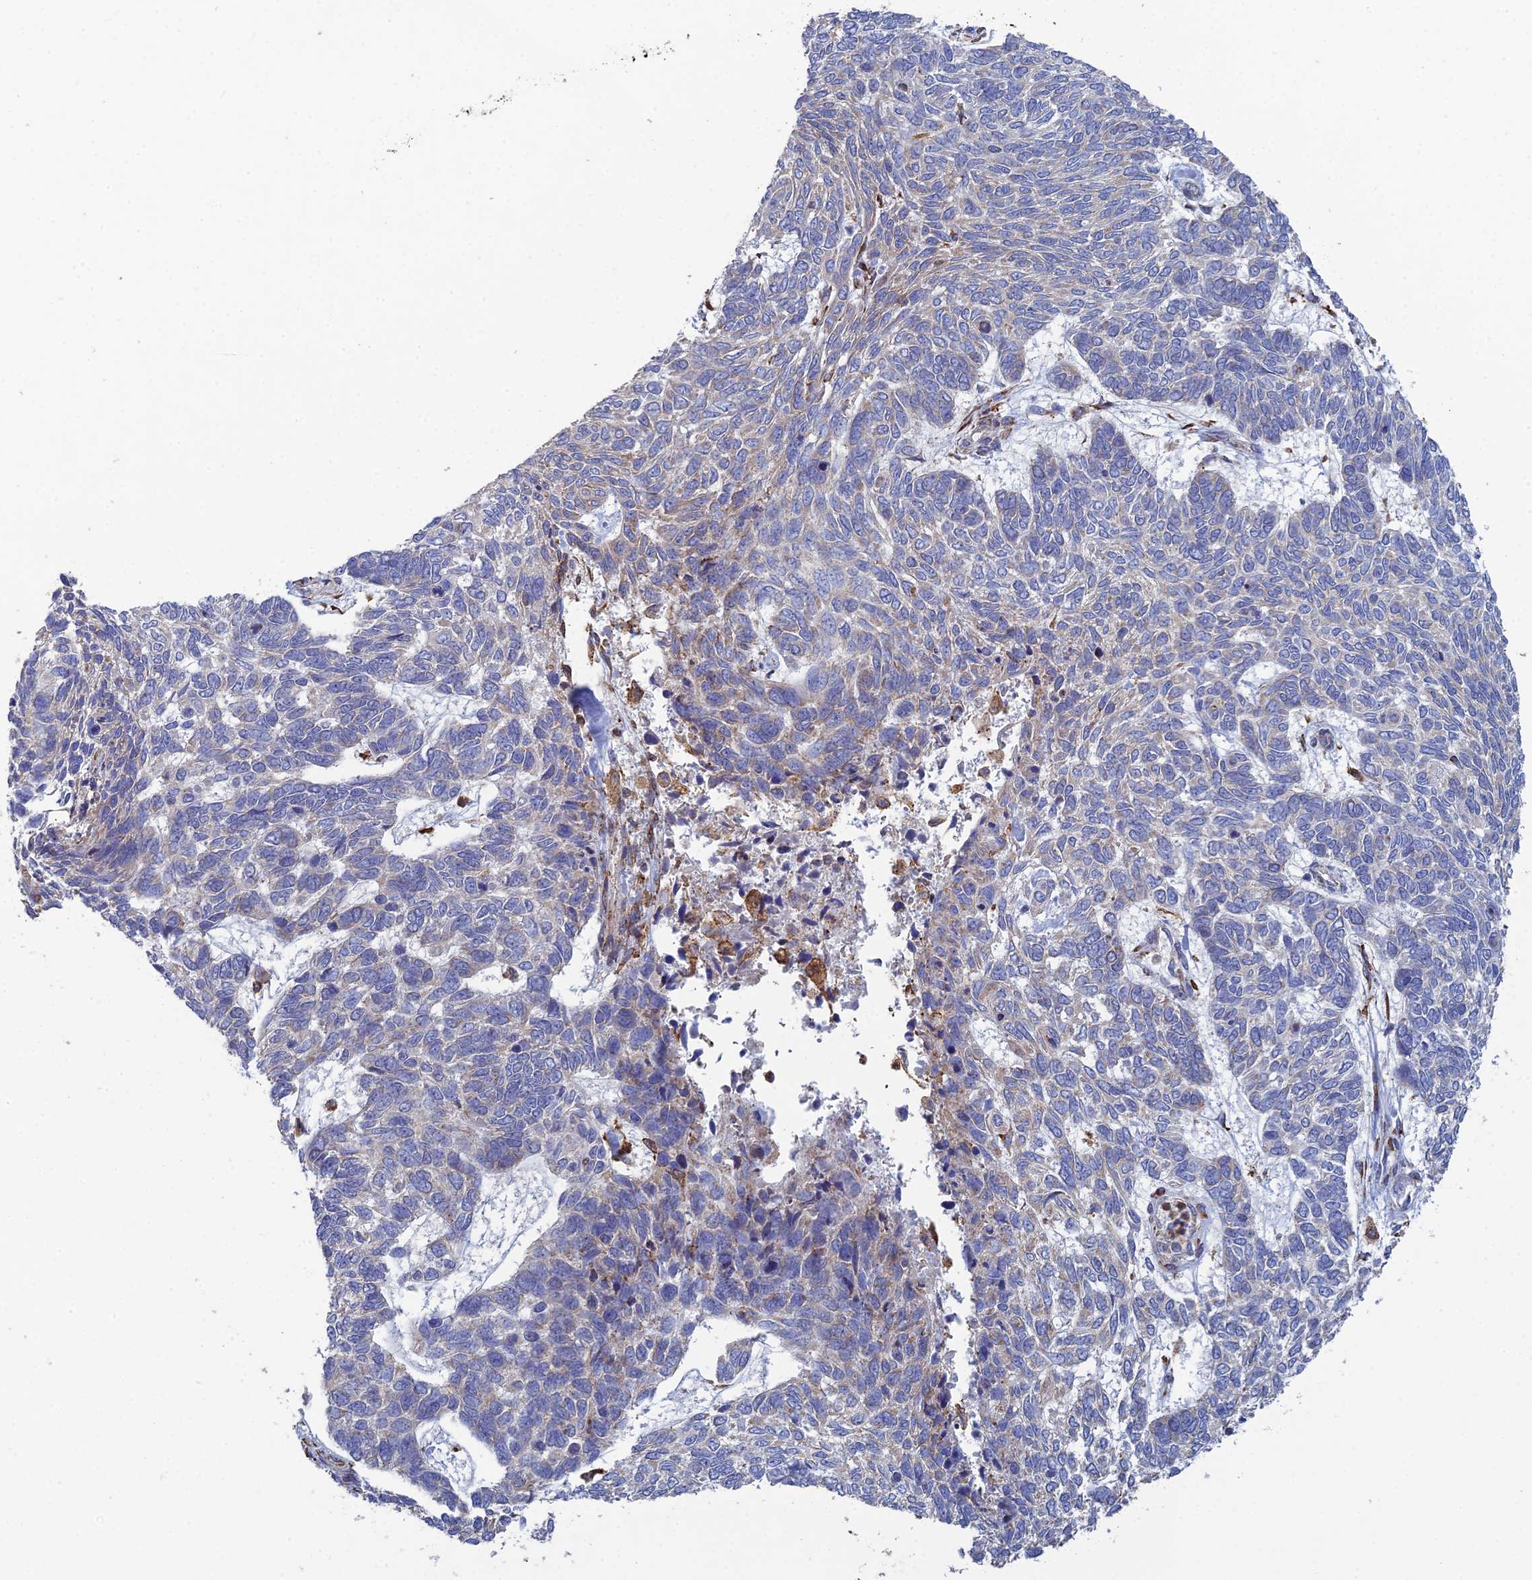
{"staining": {"intensity": "negative", "quantity": "none", "location": "none"}, "tissue": "skin cancer", "cell_type": "Tumor cells", "image_type": "cancer", "snomed": [{"axis": "morphology", "description": "Basal cell carcinoma"}, {"axis": "topography", "description": "Skin"}], "caption": "Immunohistochemistry (IHC) of human skin cancer (basal cell carcinoma) shows no positivity in tumor cells. (DAB IHC visualized using brightfield microscopy, high magnification).", "gene": "TRAPPC6A", "patient": {"sex": "female", "age": 65}}